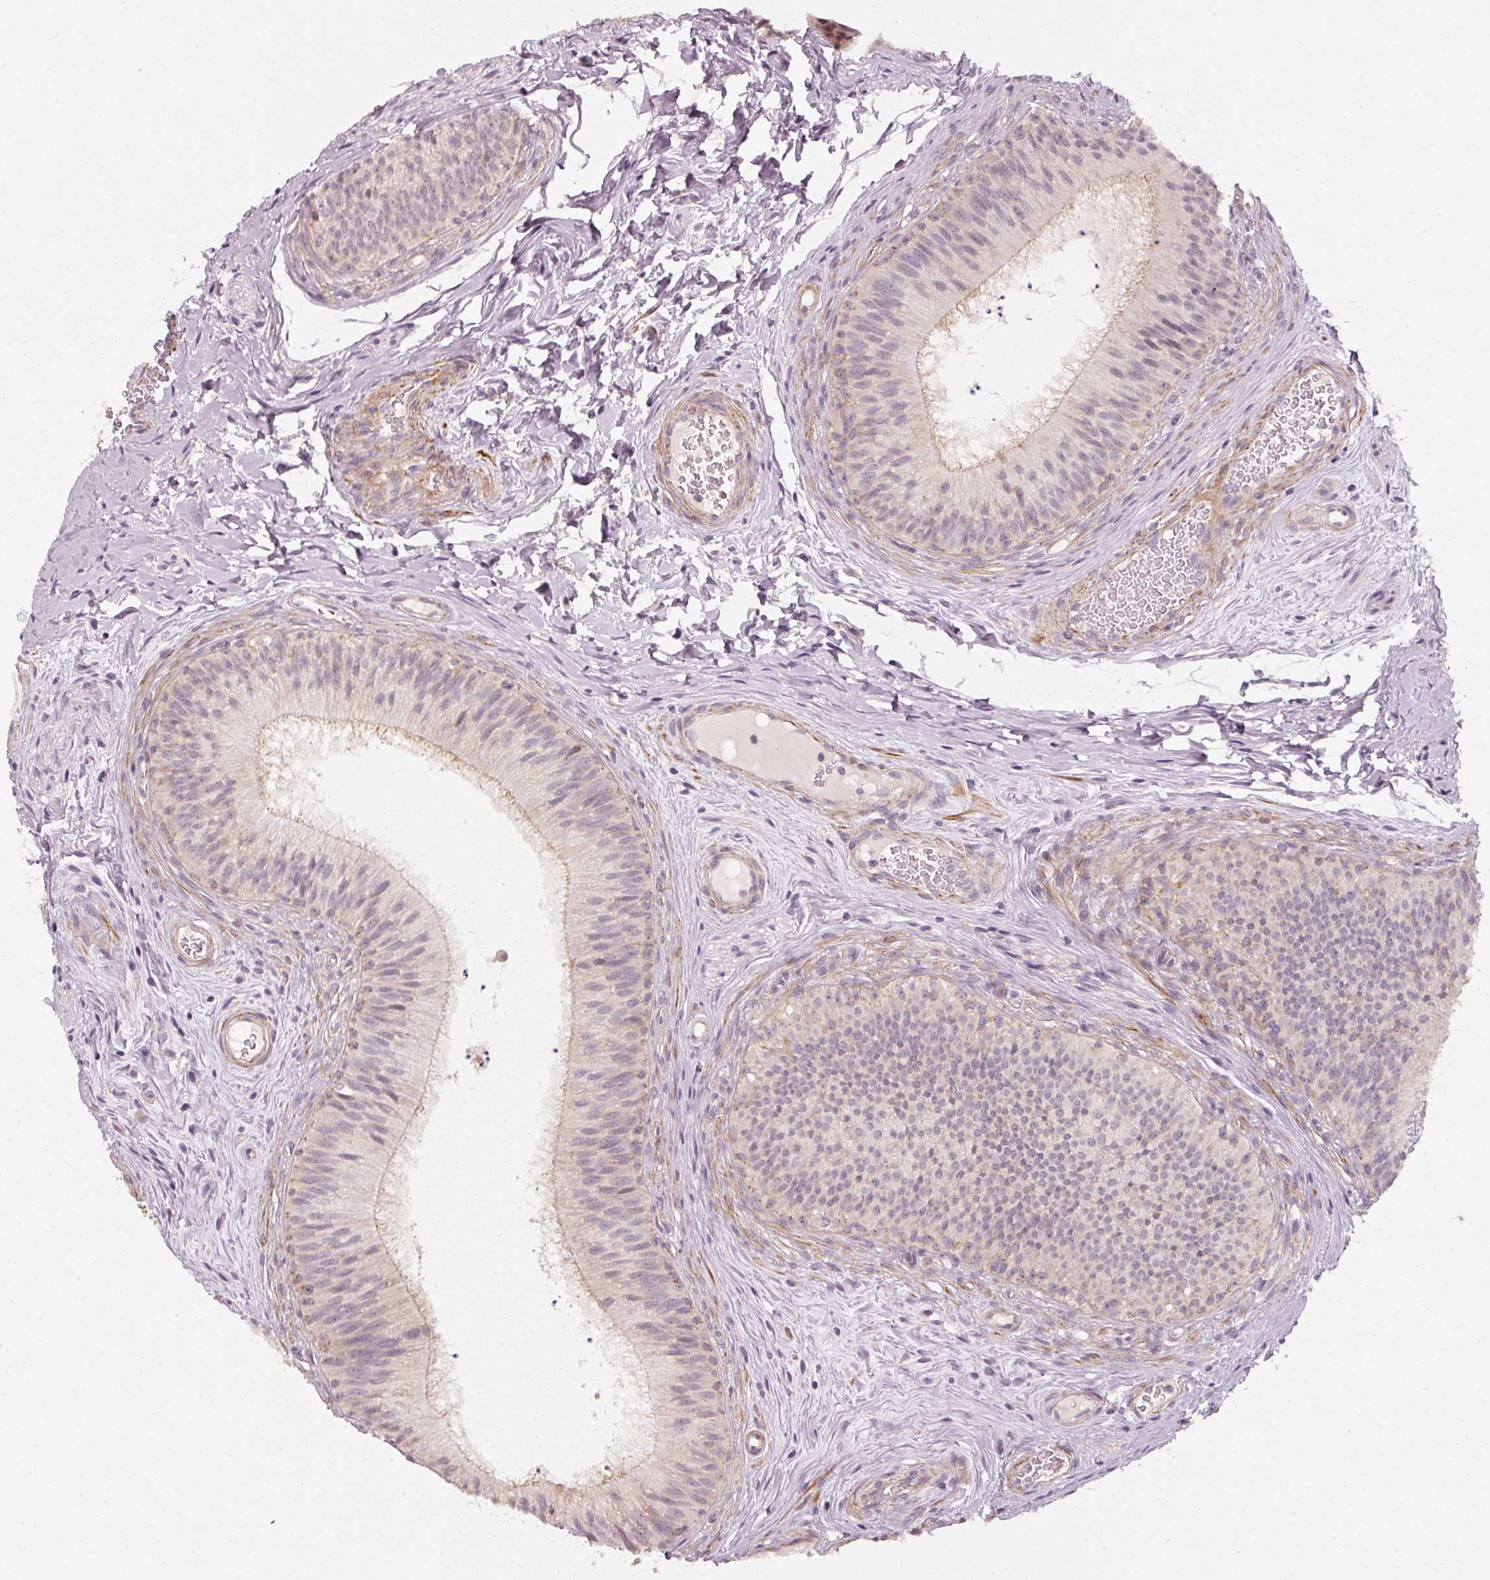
{"staining": {"intensity": "strong", "quantity": "<25%", "location": "cytoplasmic/membranous"}, "tissue": "epididymis", "cell_type": "Glandular cells", "image_type": "normal", "snomed": [{"axis": "morphology", "description": "Normal tissue, NOS"}, {"axis": "topography", "description": "Epididymis"}], "caption": "Normal epididymis reveals strong cytoplasmic/membranous staining in about <25% of glandular cells (Brightfield microscopy of DAB IHC at high magnification)..", "gene": "ARHGAP22", "patient": {"sex": "male", "age": 24}}